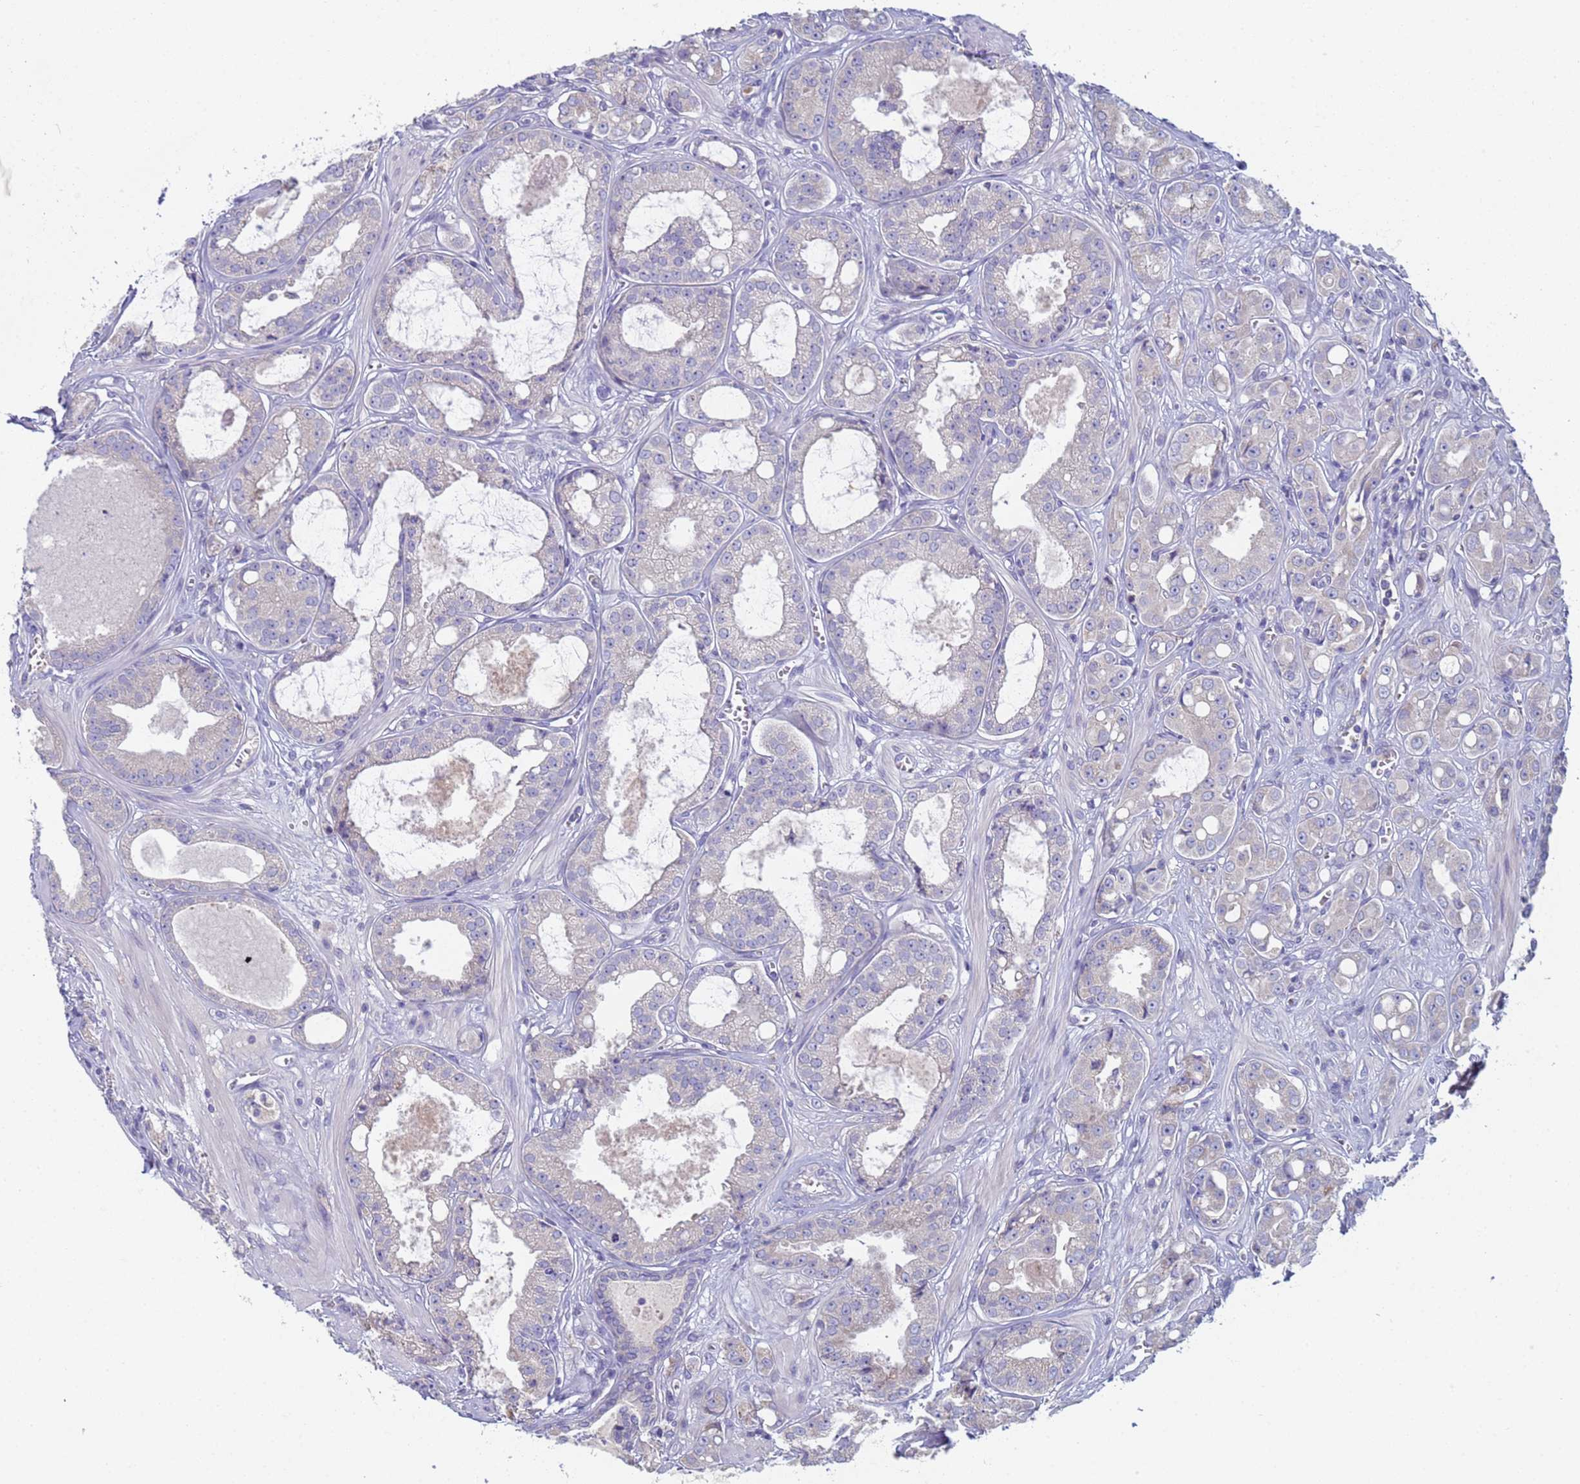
{"staining": {"intensity": "weak", "quantity": "<25%", "location": "cytoplasmic/membranous"}, "tissue": "prostate cancer", "cell_type": "Tumor cells", "image_type": "cancer", "snomed": [{"axis": "morphology", "description": "Adenocarcinoma, High grade"}, {"axis": "topography", "description": "Prostate"}], "caption": "A histopathology image of human prostate cancer (high-grade adenocarcinoma) is negative for staining in tumor cells.", "gene": "CR1", "patient": {"sex": "male", "age": 74}}